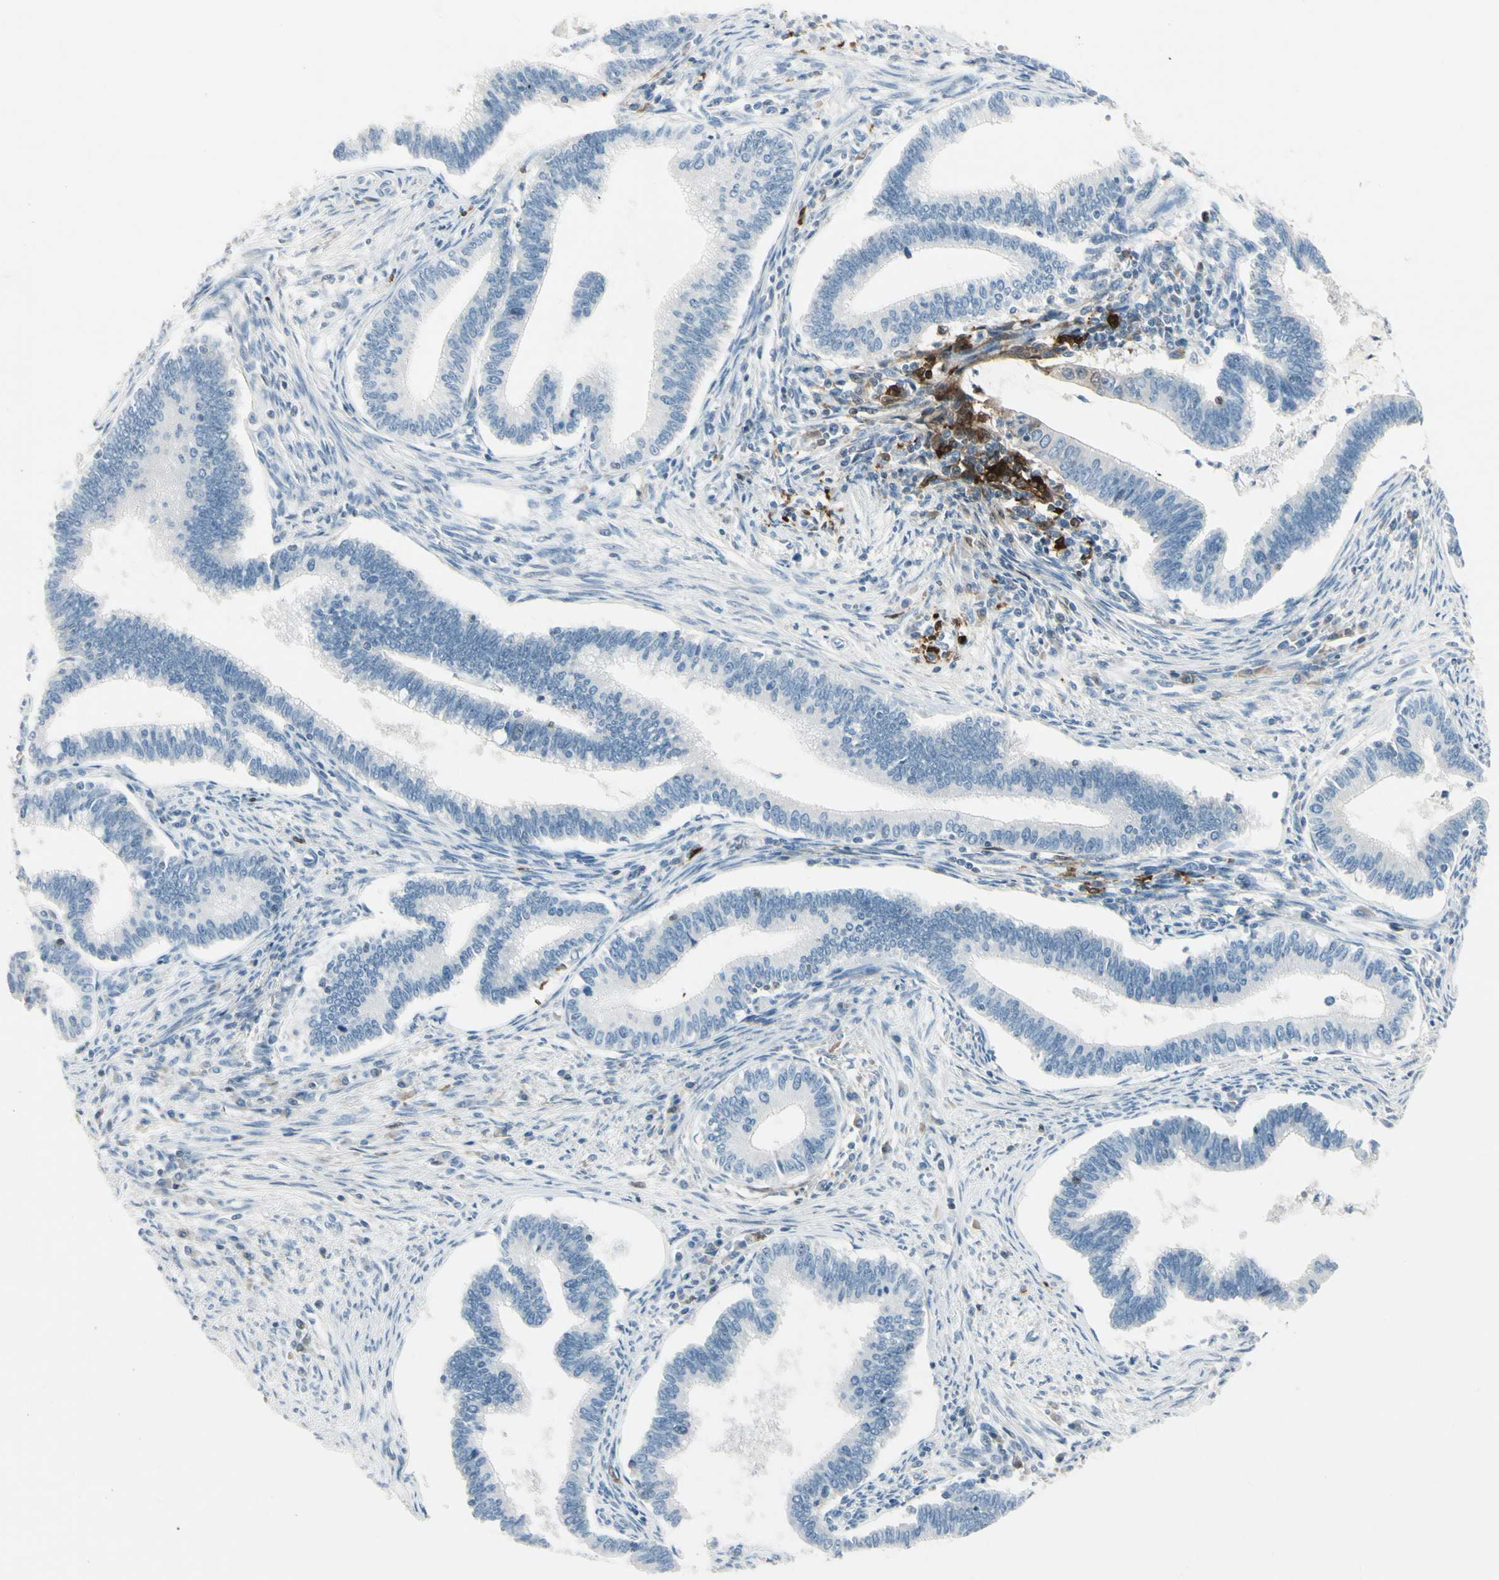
{"staining": {"intensity": "negative", "quantity": "none", "location": "none"}, "tissue": "cervical cancer", "cell_type": "Tumor cells", "image_type": "cancer", "snomed": [{"axis": "morphology", "description": "Adenocarcinoma, NOS"}, {"axis": "topography", "description": "Cervix"}], "caption": "High power microscopy histopathology image of an IHC photomicrograph of cervical cancer (adenocarcinoma), revealing no significant positivity in tumor cells.", "gene": "TRAF1", "patient": {"sex": "female", "age": 36}}